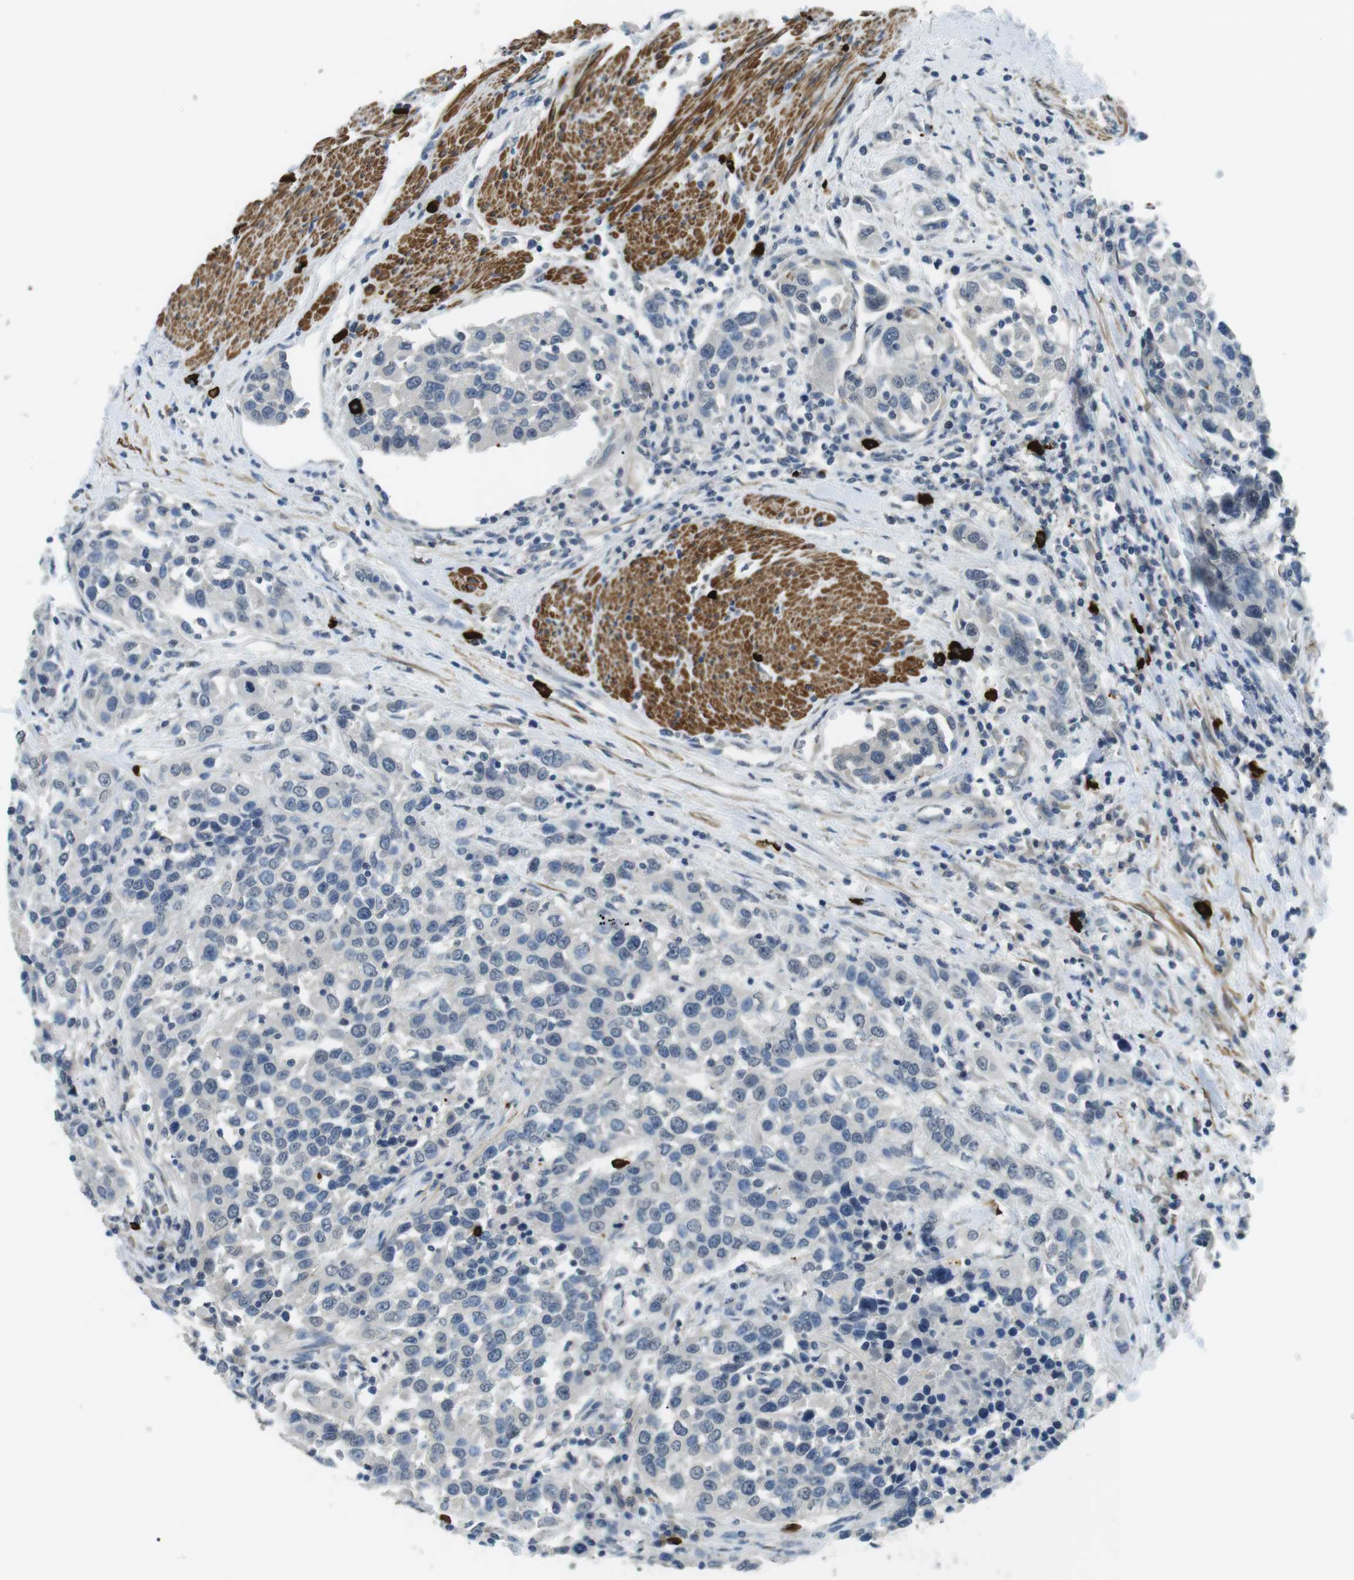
{"staining": {"intensity": "negative", "quantity": "none", "location": "none"}, "tissue": "urothelial cancer", "cell_type": "Tumor cells", "image_type": "cancer", "snomed": [{"axis": "morphology", "description": "Urothelial carcinoma, High grade"}, {"axis": "topography", "description": "Urinary bladder"}], "caption": "Photomicrograph shows no protein positivity in tumor cells of urothelial carcinoma (high-grade) tissue. (Stains: DAB immunohistochemistry with hematoxylin counter stain, Microscopy: brightfield microscopy at high magnification).", "gene": "GZMM", "patient": {"sex": "female", "age": 80}}